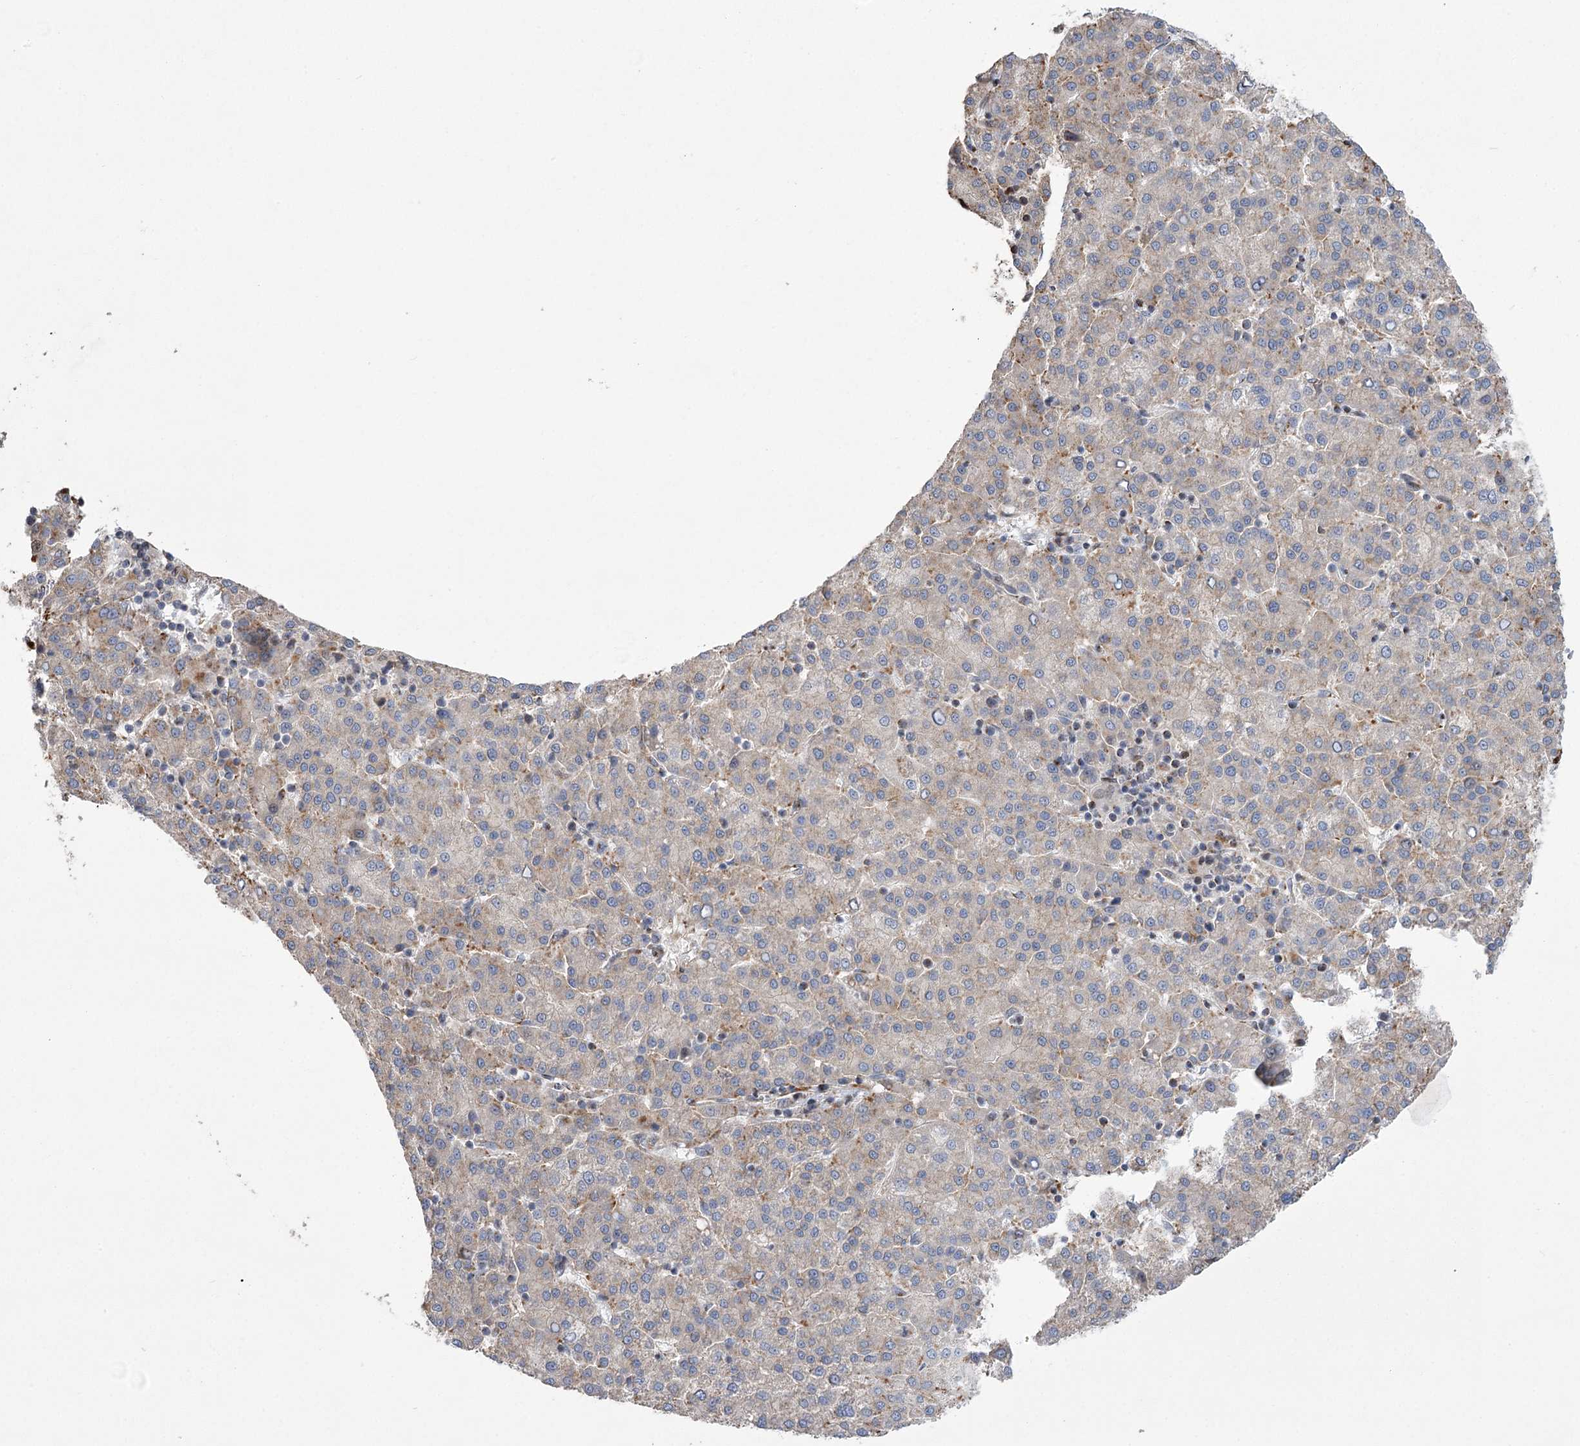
{"staining": {"intensity": "weak", "quantity": "<25%", "location": "cytoplasmic/membranous"}, "tissue": "liver cancer", "cell_type": "Tumor cells", "image_type": "cancer", "snomed": [{"axis": "morphology", "description": "Carcinoma, Hepatocellular, NOS"}, {"axis": "topography", "description": "Liver"}], "caption": "DAB (3,3'-diaminobenzidine) immunohistochemical staining of liver hepatocellular carcinoma shows no significant staining in tumor cells.", "gene": "NME7", "patient": {"sex": "female", "age": 58}}